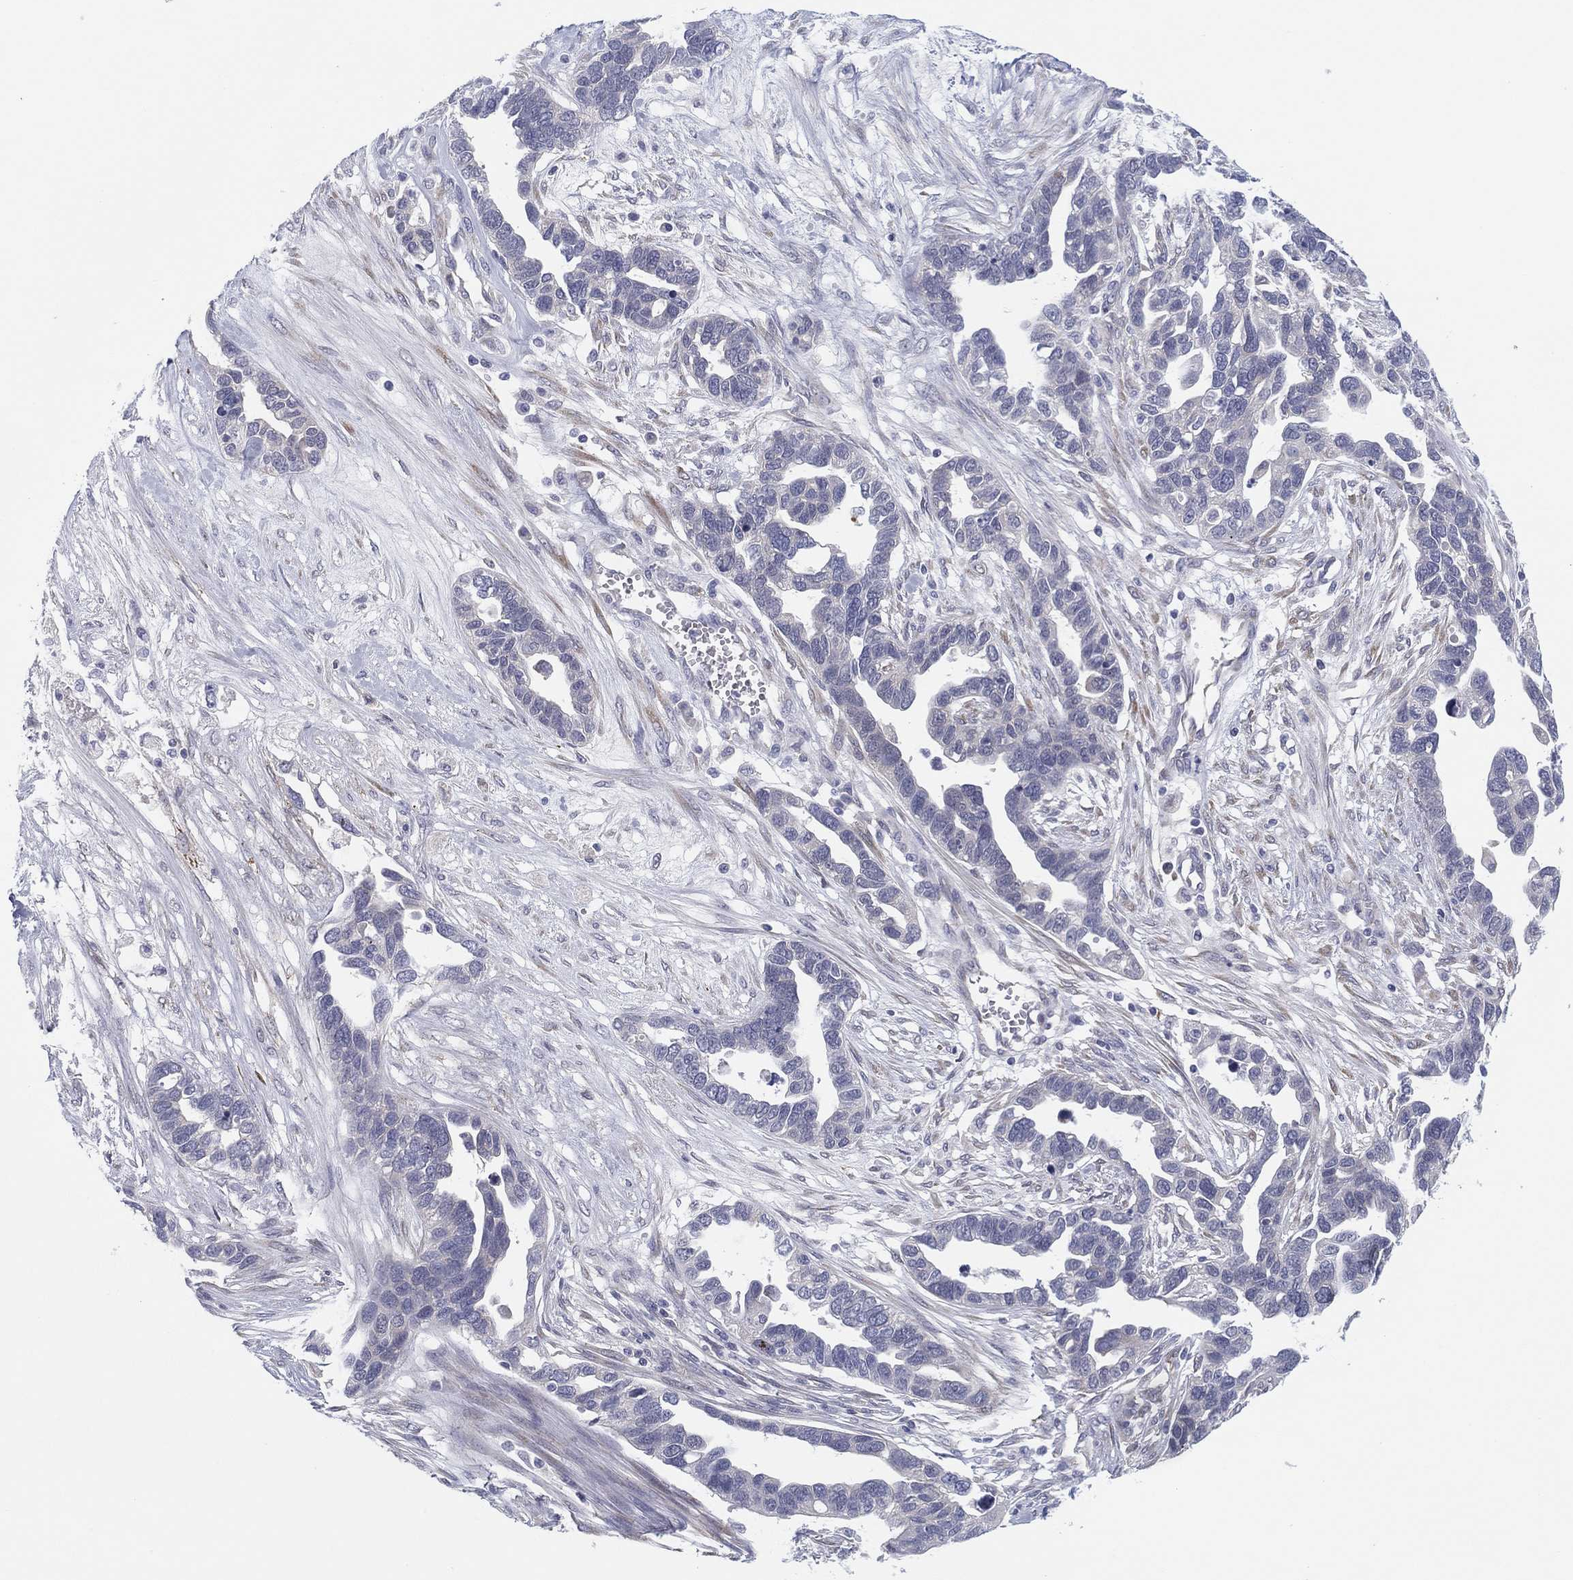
{"staining": {"intensity": "moderate", "quantity": "<25%", "location": "cytoplasmic/membranous"}, "tissue": "ovarian cancer", "cell_type": "Tumor cells", "image_type": "cancer", "snomed": [{"axis": "morphology", "description": "Cystadenocarcinoma, serous, NOS"}, {"axis": "topography", "description": "Ovary"}], "caption": "Ovarian cancer (serous cystadenocarcinoma) stained for a protein (brown) demonstrates moderate cytoplasmic/membranous positive positivity in approximately <25% of tumor cells.", "gene": "MLF1", "patient": {"sex": "female", "age": 54}}